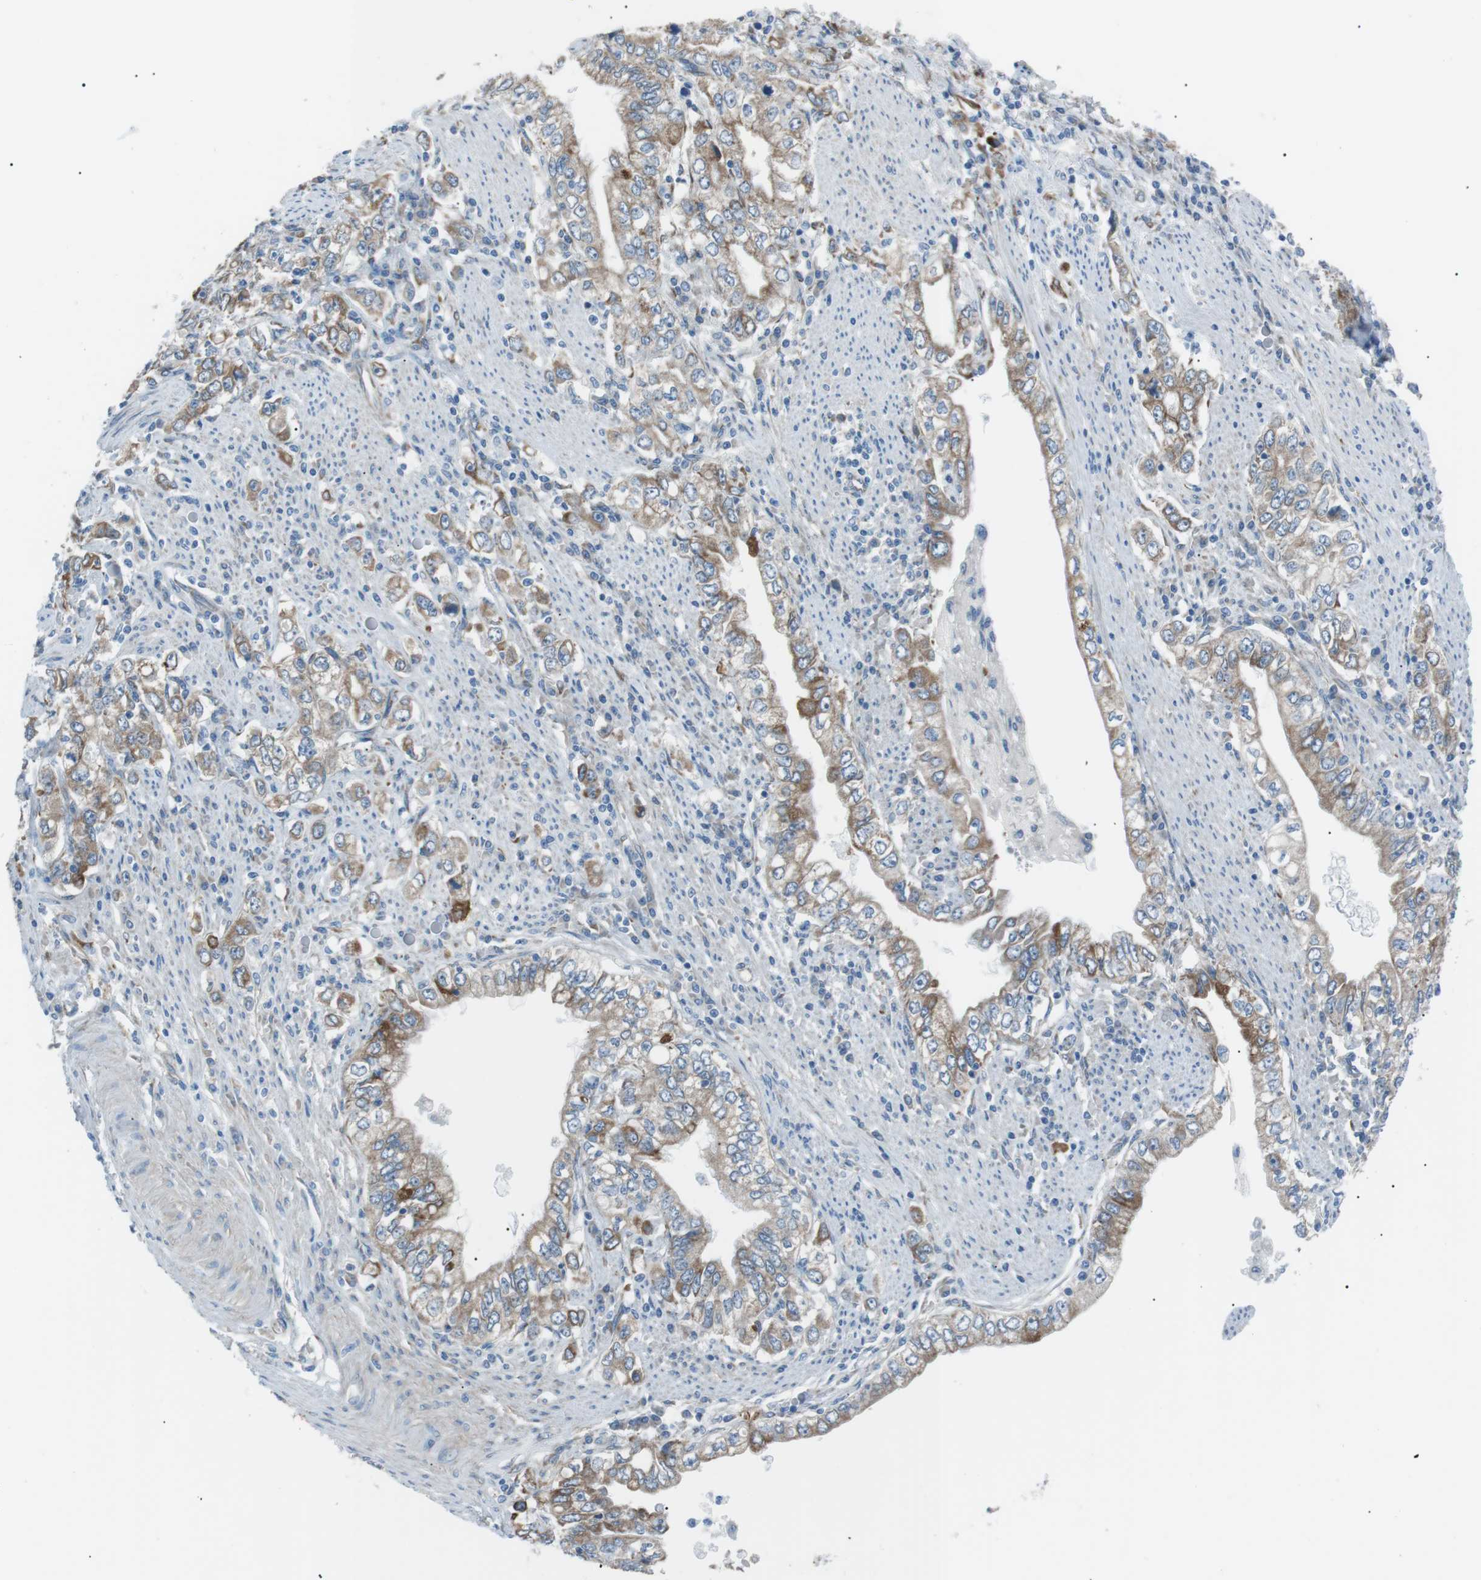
{"staining": {"intensity": "moderate", "quantity": ">75%", "location": "cytoplasmic/membranous"}, "tissue": "stomach cancer", "cell_type": "Tumor cells", "image_type": "cancer", "snomed": [{"axis": "morphology", "description": "Adenocarcinoma, NOS"}, {"axis": "topography", "description": "Stomach, lower"}], "caption": "Immunohistochemical staining of stomach cancer (adenocarcinoma) demonstrates medium levels of moderate cytoplasmic/membranous positivity in about >75% of tumor cells.", "gene": "MTARC2", "patient": {"sex": "female", "age": 72}}